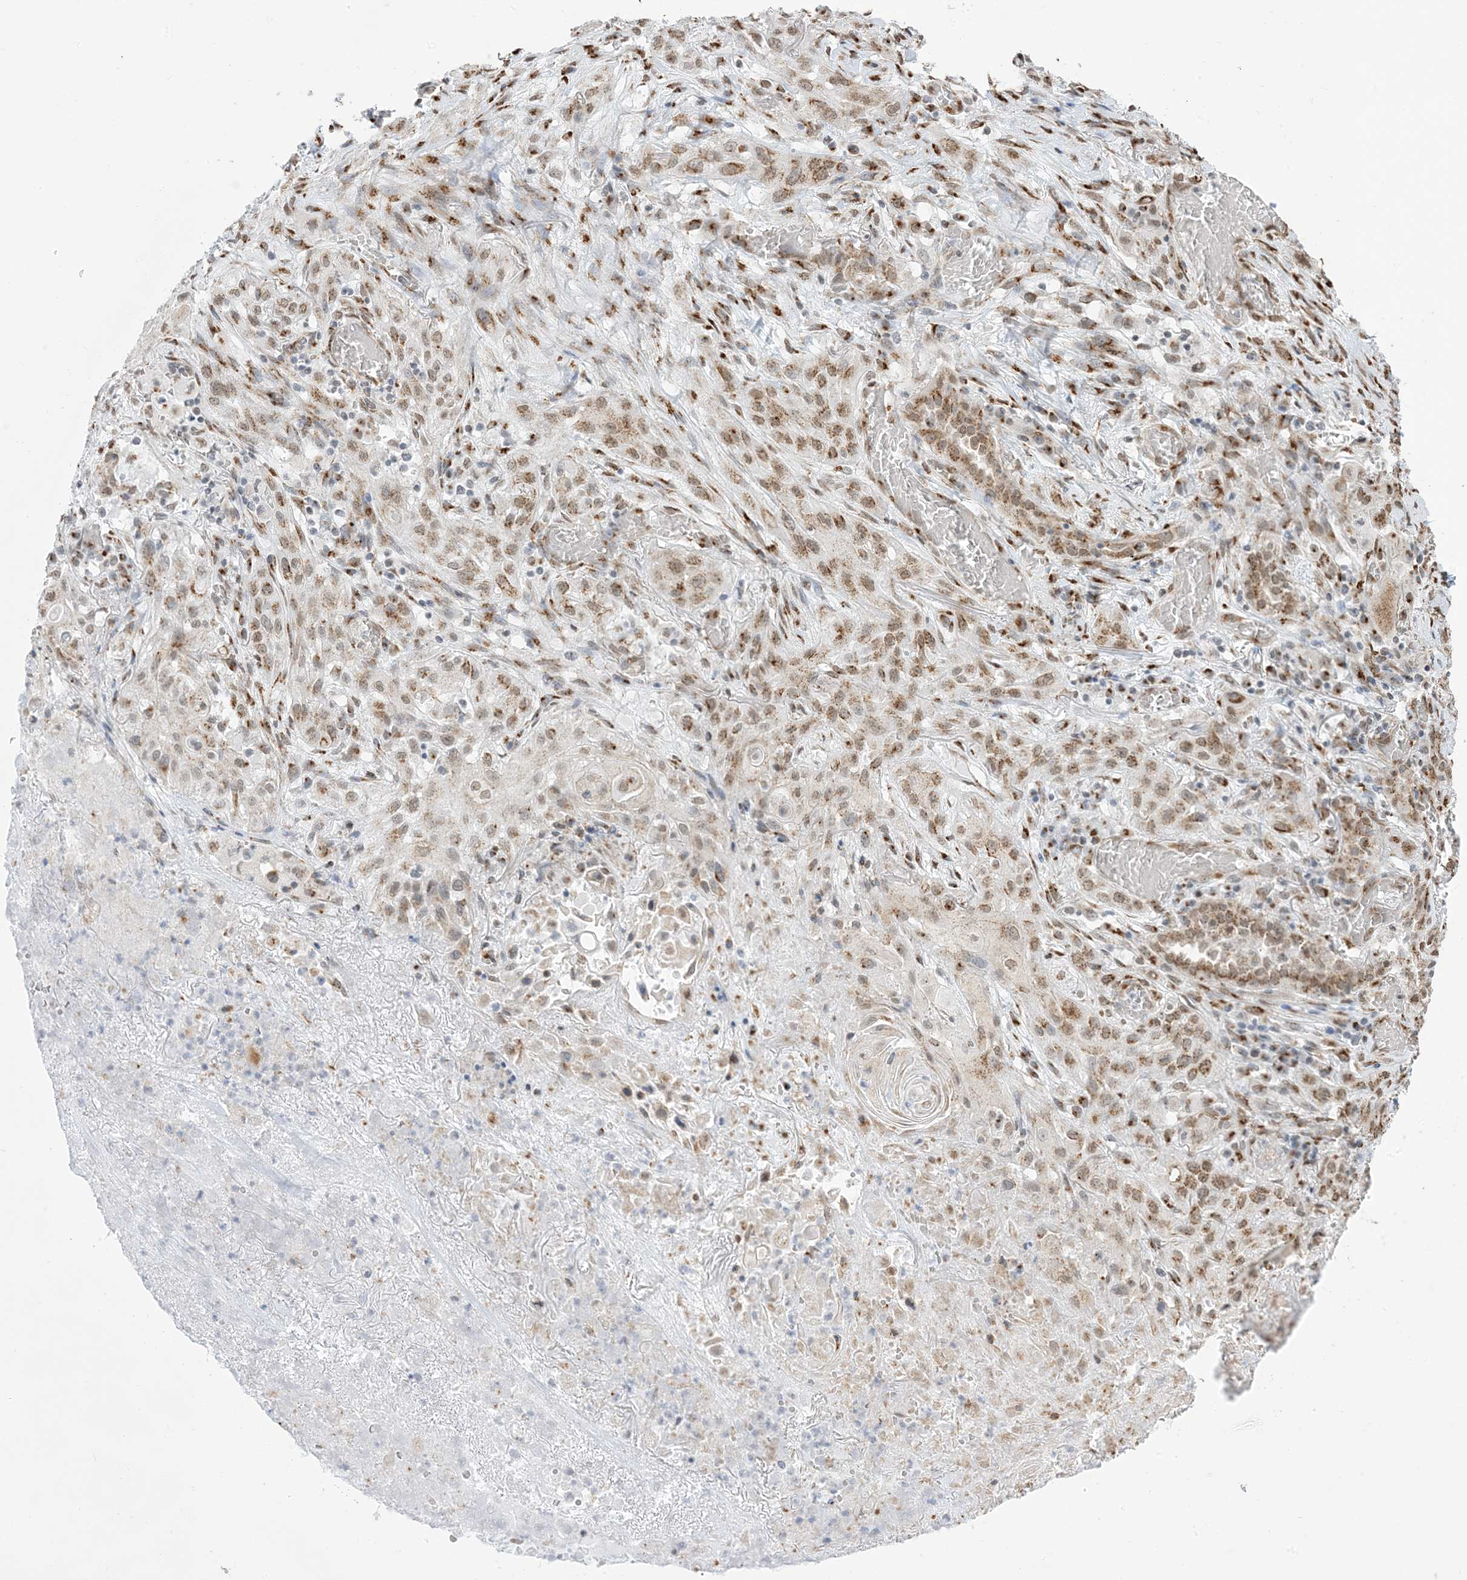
{"staining": {"intensity": "moderate", "quantity": ">75%", "location": "cytoplasmic/membranous,nuclear"}, "tissue": "lung cancer", "cell_type": "Tumor cells", "image_type": "cancer", "snomed": [{"axis": "morphology", "description": "Squamous cell carcinoma, NOS"}, {"axis": "topography", "description": "Lung"}], "caption": "Immunohistochemistry (IHC) staining of lung cancer (squamous cell carcinoma), which displays medium levels of moderate cytoplasmic/membranous and nuclear expression in about >75% of tumor cells indicating moderate cytoplasmic/membranous and nuclear protein staining. The staining was performed using DAB (3,3'-diaminobenzidine) (brown) for protein detection and nuclei were counterstained in hematoxylin (blue).", "gene": "GPR107", "patient": {"sex": "female", "age": 47}}